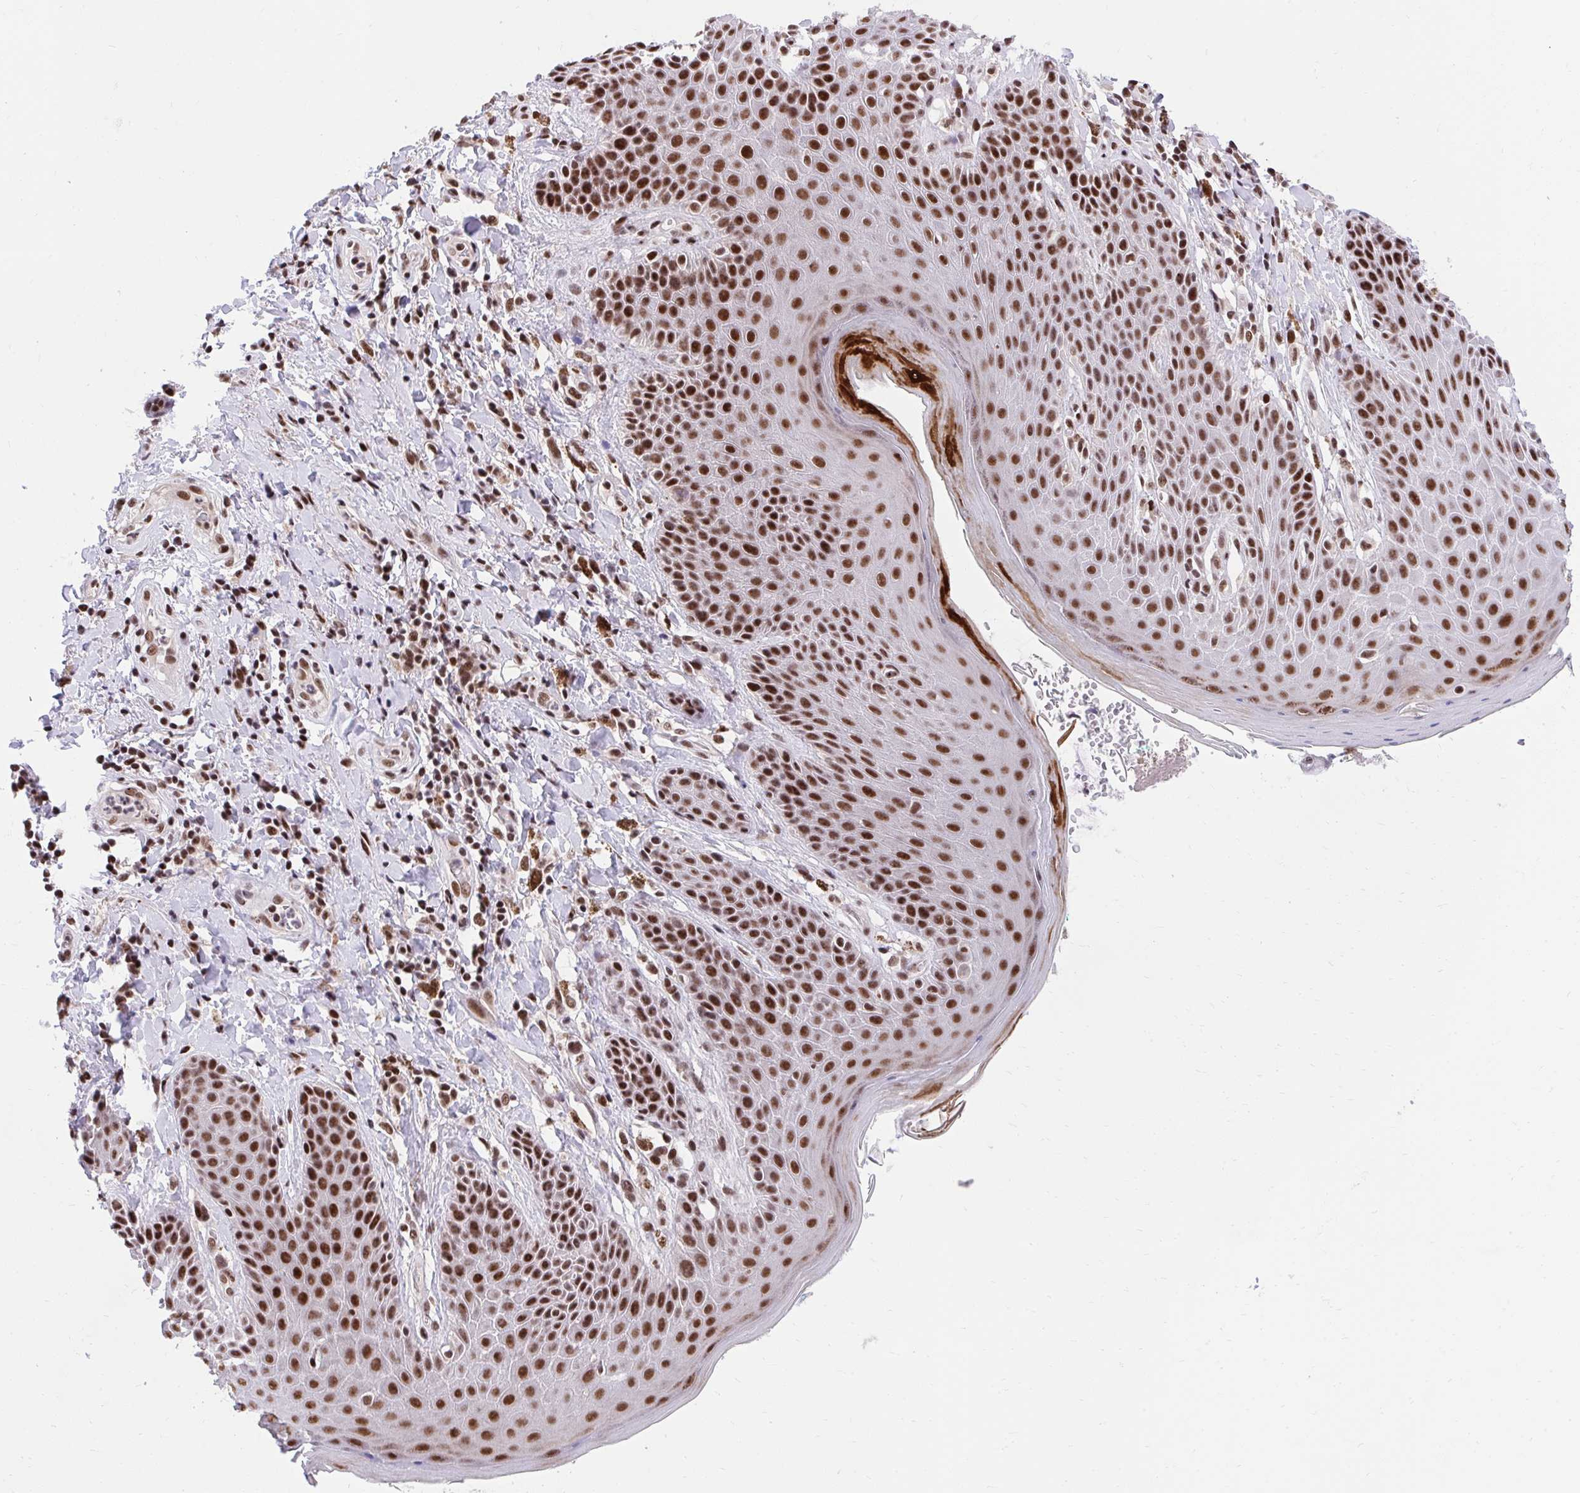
{"staining": {"intensity": "strong", "quantity": ">75%", "location": "nuclear"}, "tissue": "skin", "cell_type": "Epidermal cells", "image_type": "normal", "snomed": [{"axis": "morphology", "description": "Normal tissue, NOS"}, {"axis": "topography", "description": "Anal"}, {"axis": "topography", "description": "Peripheral nerve tissue"}], "caption": "Strong nuclear positivity for a protein is identified in about >75% of epidermal cells of normal skin using immunohistochemistry.", "gene": "SYNE4", "patient": {"sex": "male", "age": 51}}